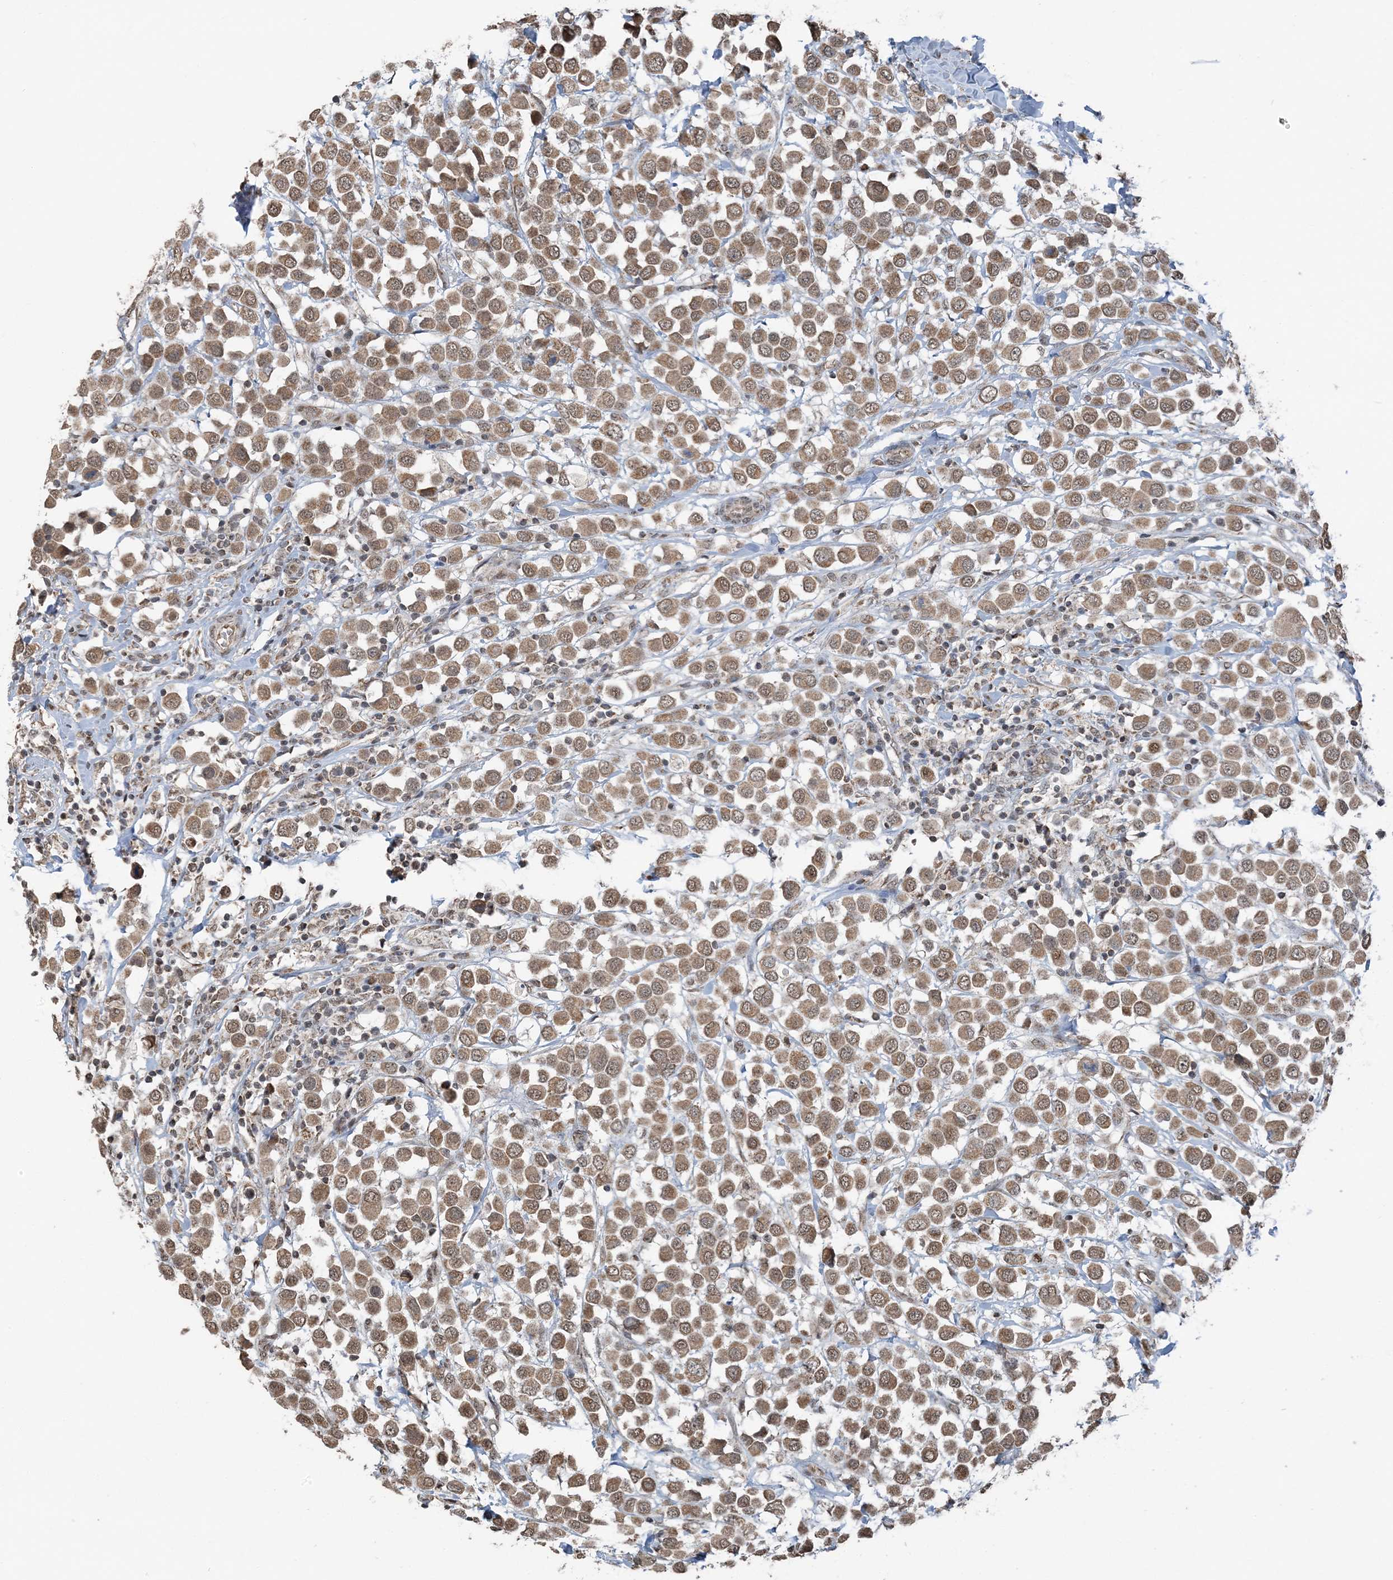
{"staining": {"intensity": "moderate", "quantity": ">75%", "location": "cytoplasmic/membranous,nuclear"}, "tissue": "breast cancer", "cell_type": "Tumor cells", "image_type": "cancer", "snomed": [{"axis": "morphology", "description": "Duct carcinoma"}, {"axis": "topography", "description": "Breast"}], "caption": "Breast cancer (intraductal carcinoma) tissue displays moderate cytoplasmic/membranous and nuclear expression in approximately >75% of tumor cells, visualized by immunohistochemistry.", "gene": "PILRB", "patient": {"sex": "female", "age": 61}}